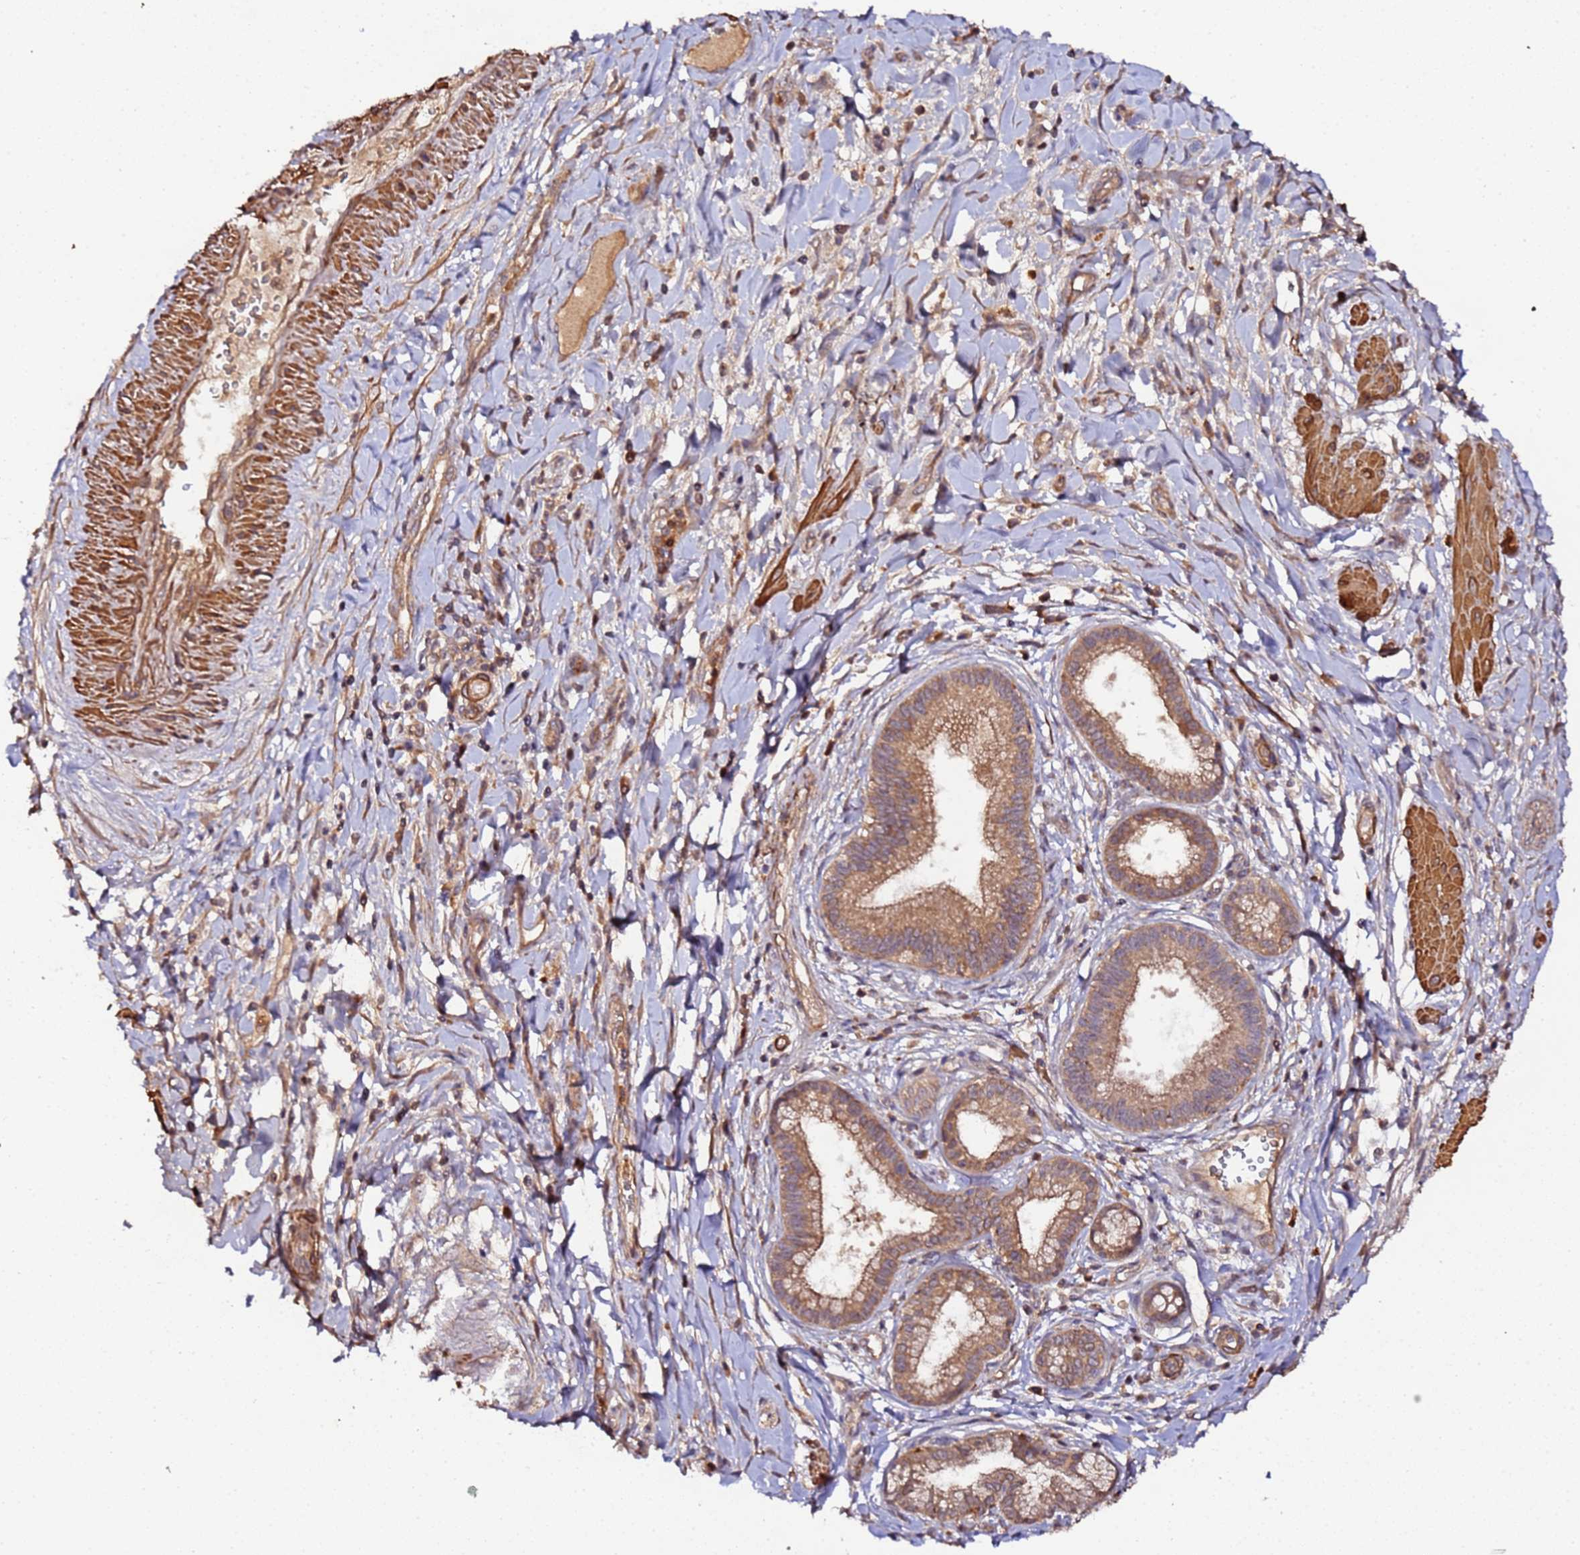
{"staining": {"intensity": "moderate", "quantity": ">75%", "location": "cytoplasmic/membranous"}, "tissue": "pancreatic cancer", "cell_type": "Tumor cells", "image_type": "cancer", "snomed": [{"axis": "morphology", "description": "Adenocarcinoma, NOS"}, {"axis": "topography", "description": "Pancreas"}], "caption": "High-magnification brightfield microscopy of pancreatic cancer (adenocarcinoma) stained with DAB (brown) and counterstained with hematoxylin (blue). tumor cells exhibit moderate cytoplasmic/membranous expression is identified in about>75% of cells.", "gene": "TRIM26", "patient": {"sex": "male", "age": 72}}